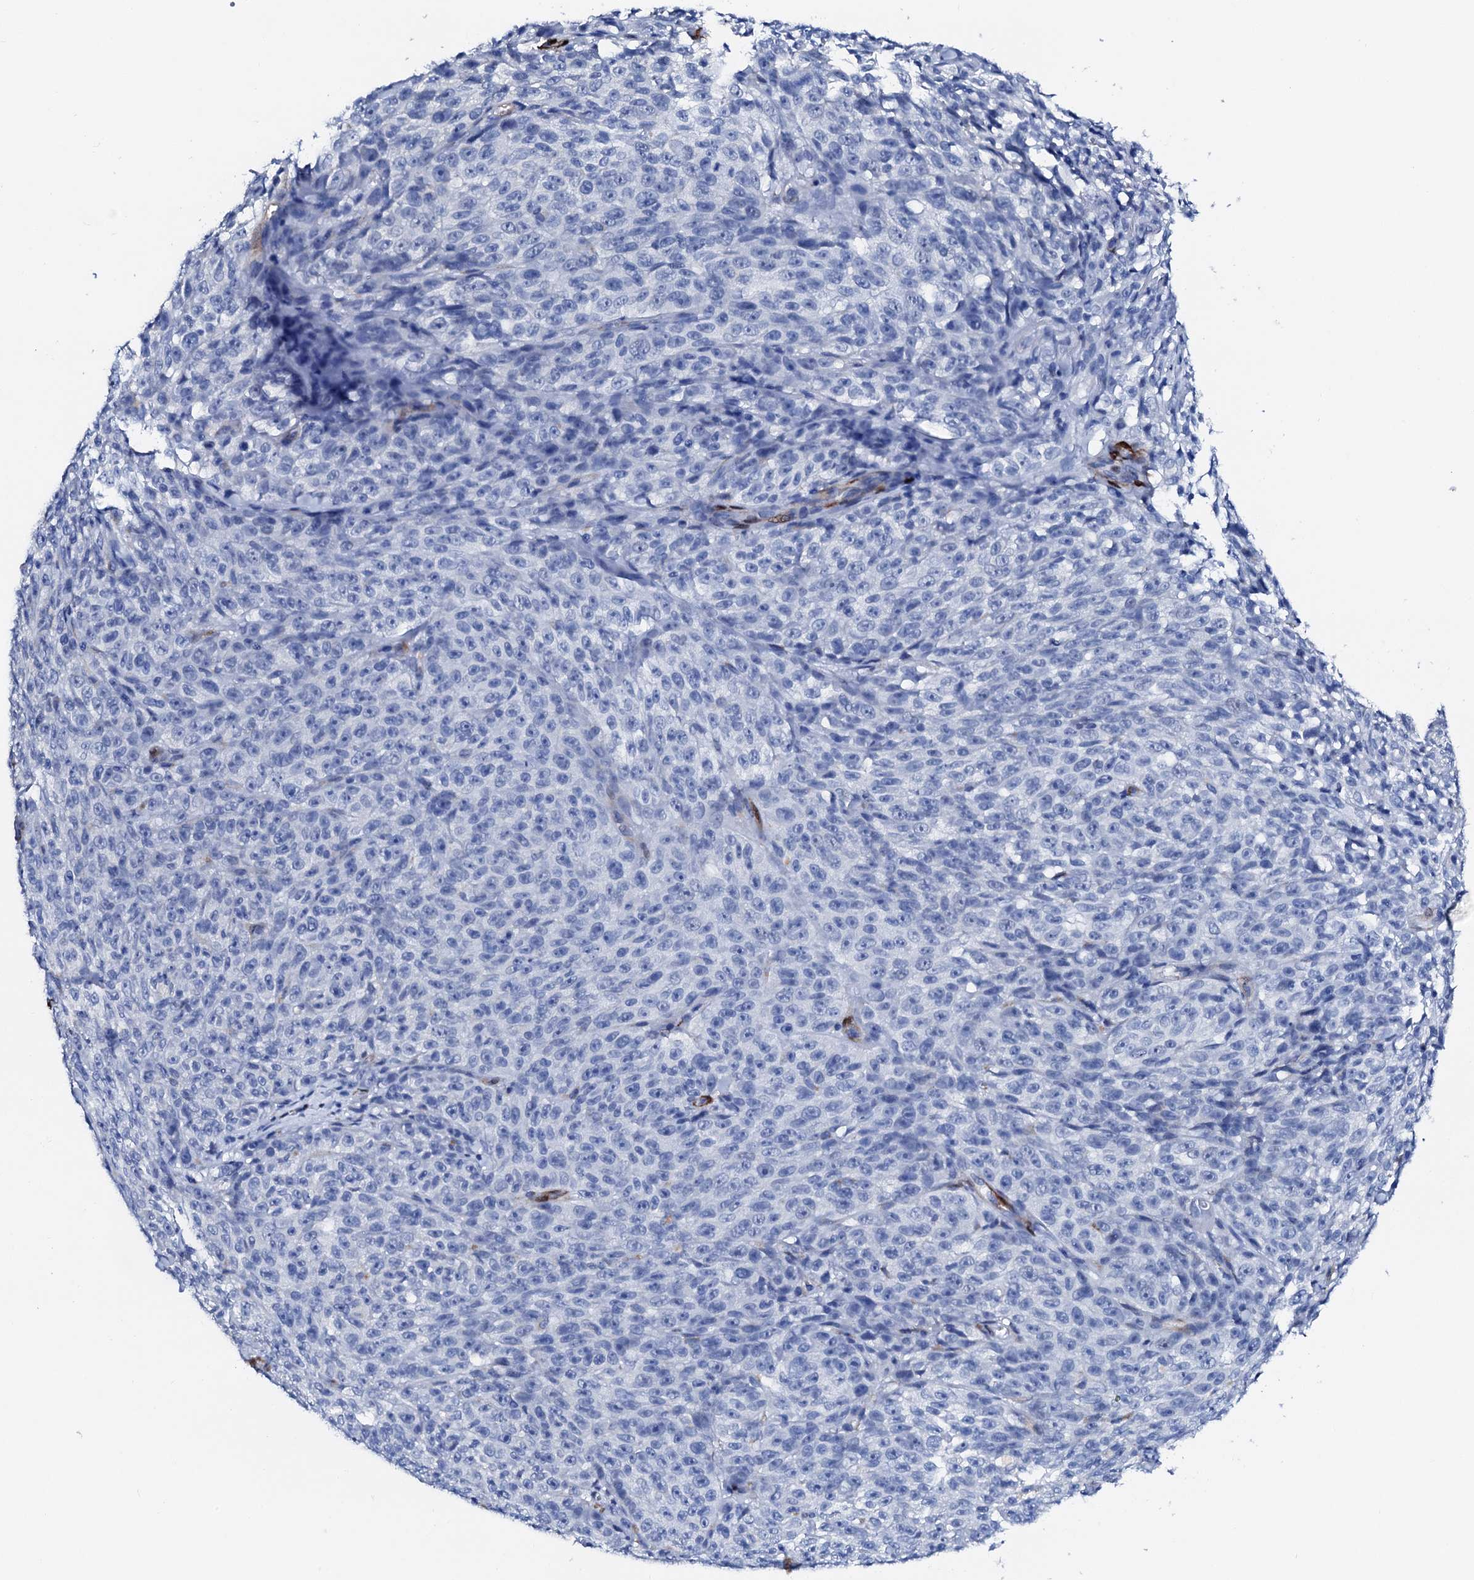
{"staining": {"intensity": "negative", "quantity": "none", "location": "none"}, "tissue": "melanoma", "cell_type": "Tumor cells", "image_type": "cancer", "snomed": [{"axis": "morphology", "description": "Malignant melanoma, NOS"}, {"axis": "topography", "description": "Skin"}], "caption": "Photomicrograph shows no protein staining in tumor cells of malignant melanoma tissue.", "gene": "NRIP2", "patient": {"sex": "female", "age": 82}}